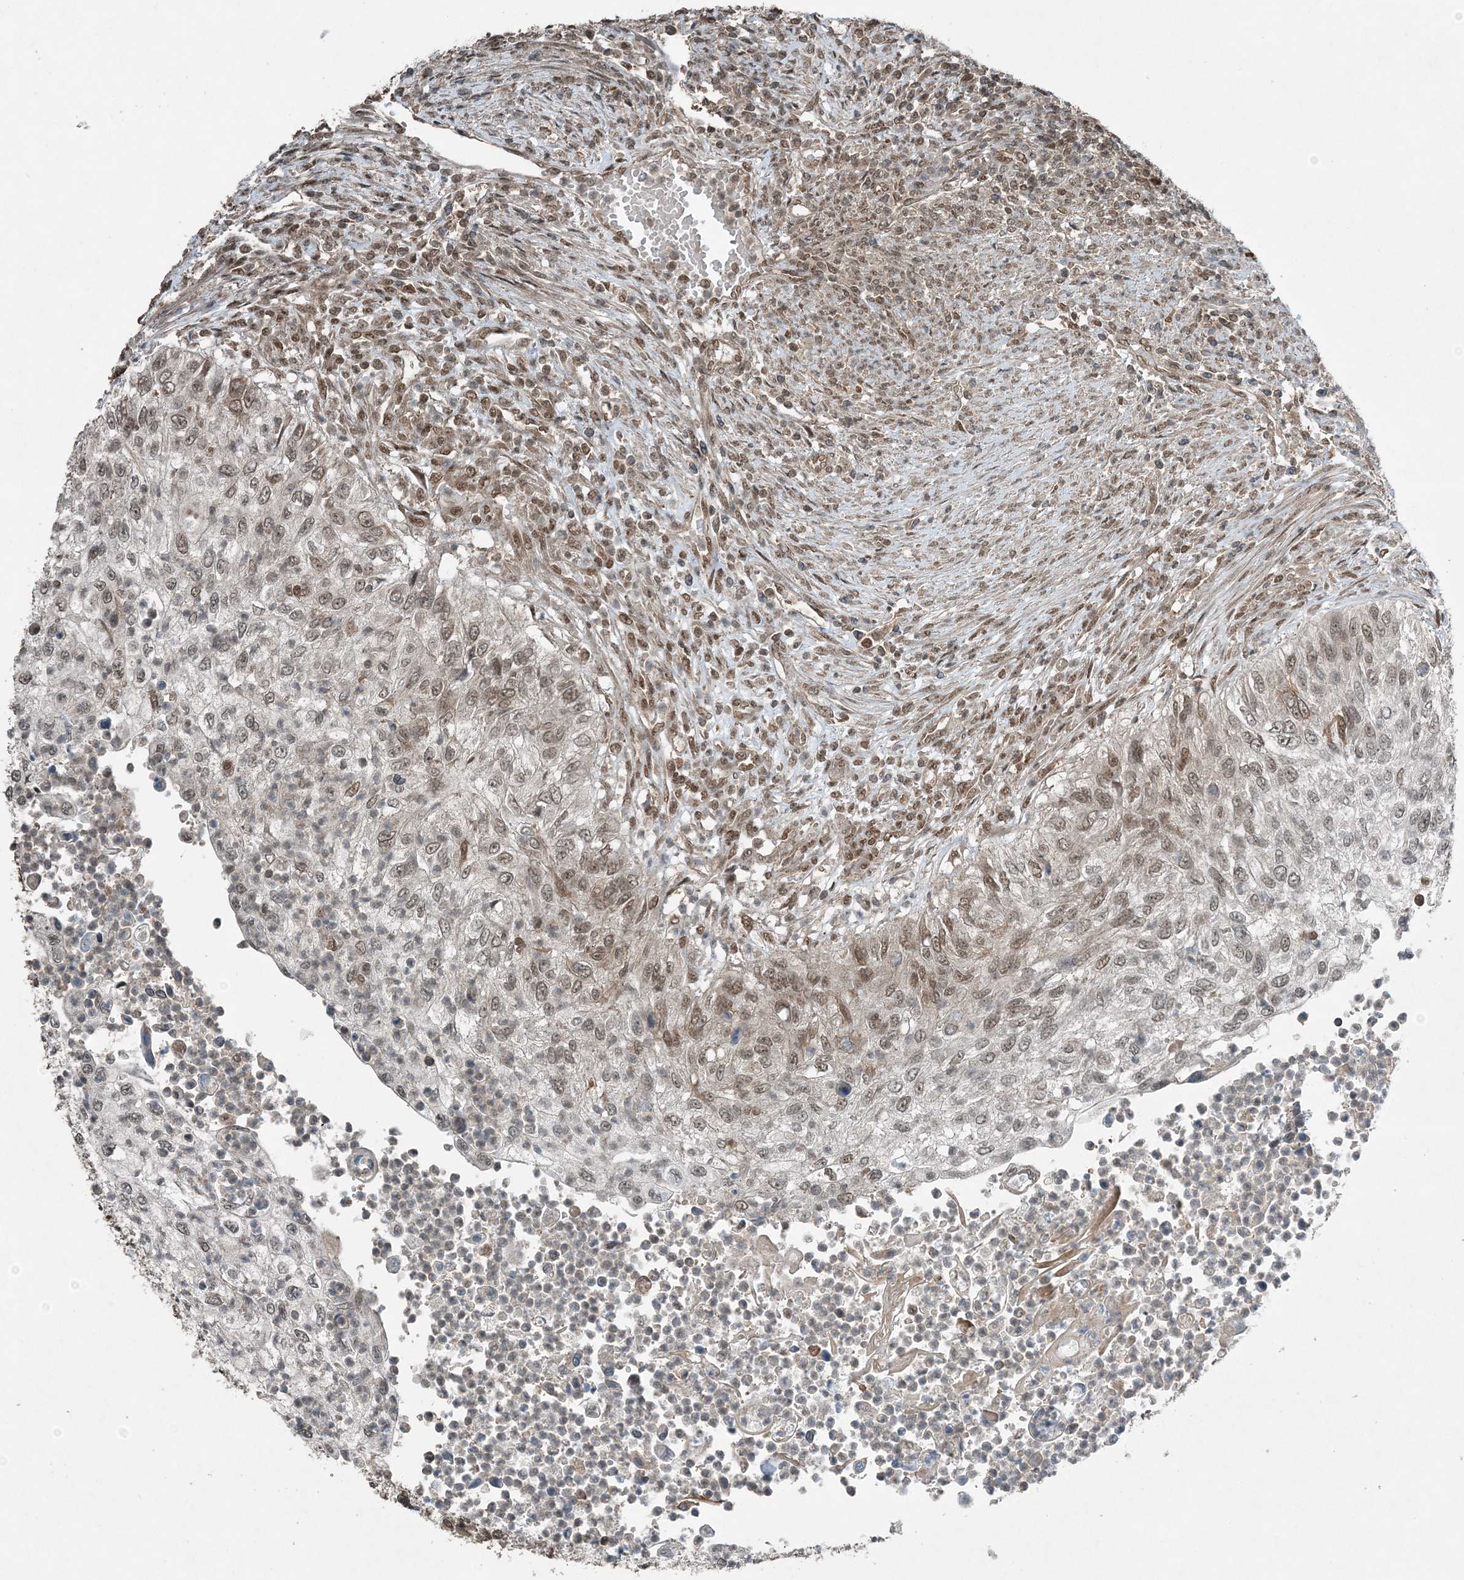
{"staining": {"intensity": "moderate", "quantity": ">75%", "location": "nuclear"}, "tissue": "urothelial cancer", "cell_type": "Tumor cells", "image_type": "cancer", "snomed": [{"axis": "morphology", "description": "Urothelial carcinoma, High grade"}, {"axis": "topography", "description": "Urinary bladder"}], "caption": "This is an image of immunohistochemistry staining of urothelial cancer, which shows moderate staining in the nuclear of tumor cells.", "gene": "COPS7B", "patient": {"sex": "female", "age": 60}}